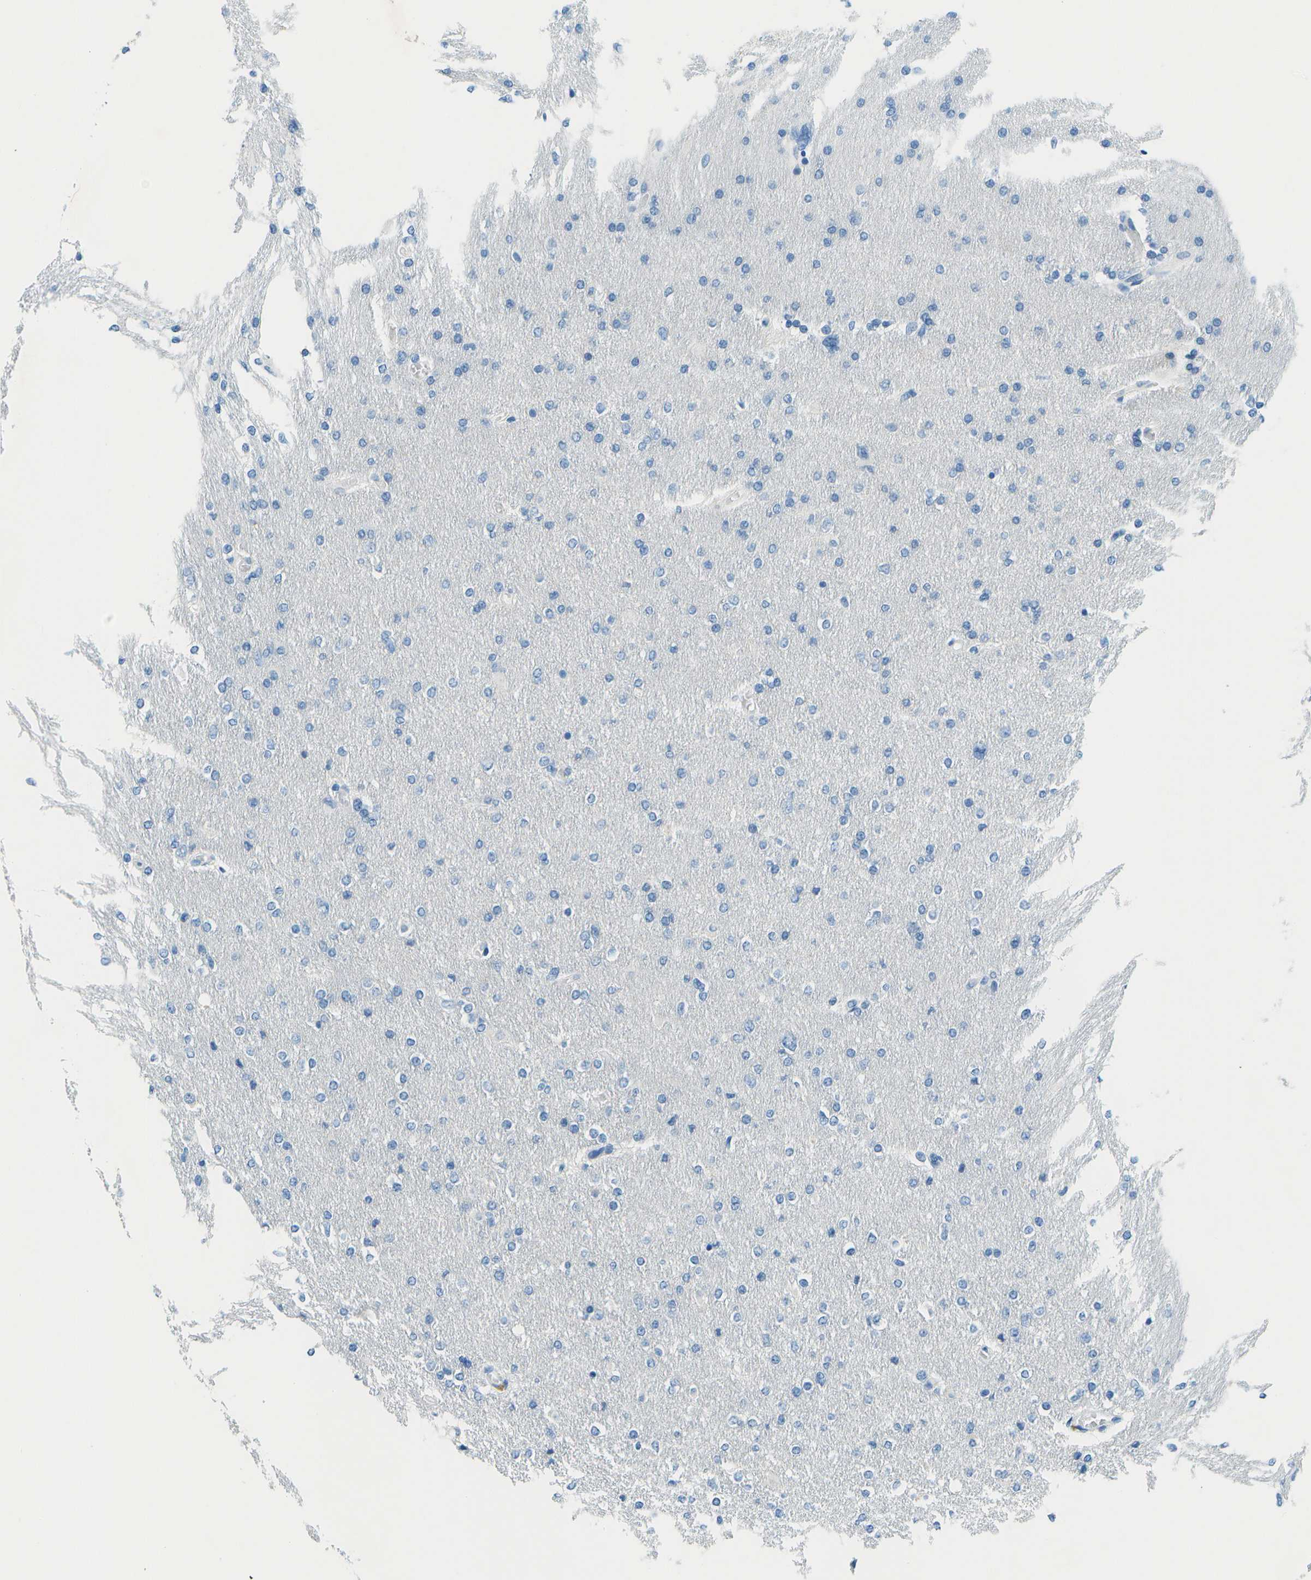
{"staining": {"intensity": "negative", "quantity": "none", "location": "none"}, "tissue": "glioma", "cell_type": "Tumor cells", "image_type": "cancer", "snomed": [{"axis": "morphology", "description": "Glioma, malignant, High grade"}, {"axis": "topography", "description": "Cerebral cortex"}], "caption": "A high-resolution photomicrograph shows IHC staining of glioma, which shows no significant positivity in tumor cells.", "gene": "SLC16A10", "patient": {"sex": "female", "age": 36}}